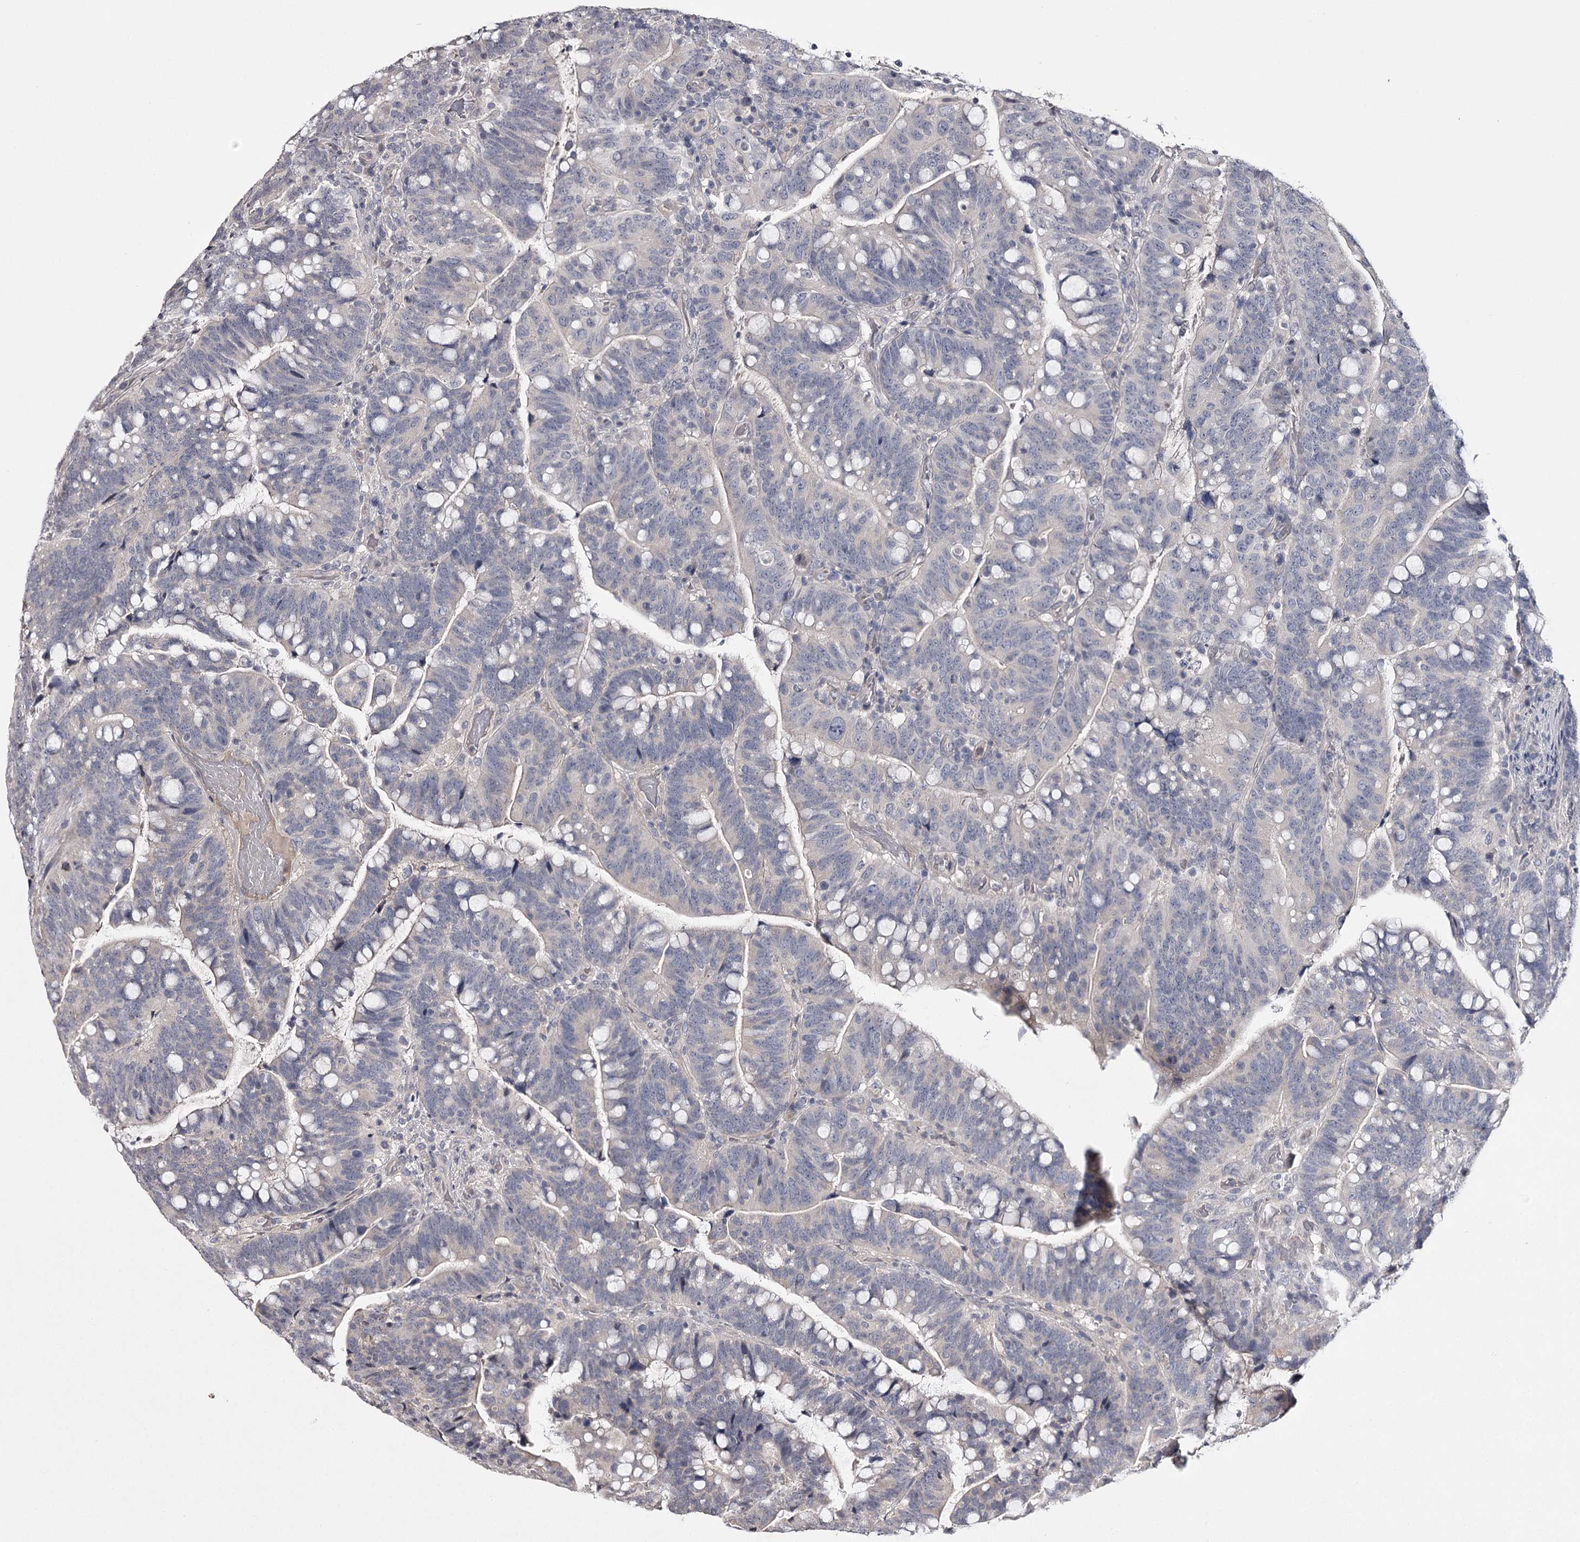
{"staining": {"intensity": "negative", "quantity": "none", "location": "none"}, "tissue": "colorectal cancer", "cell_type": "Tumor cells", "image_type": "cancer", "snomed": [{"axis": "morphology", "description": "Normal tissue, NOS"}, {"axis": "morphology", "description": "Adenocarcinoma, NOS"}, {"axis": "topography", "description": "Colon"}], "caption": "Human colorectal adenocarcinoma stained for a protein using immunohistochemistry reveals no positivity in tumor cells.", "gene": "PRM2", "patient": {"sex": "female", "age": 66}}